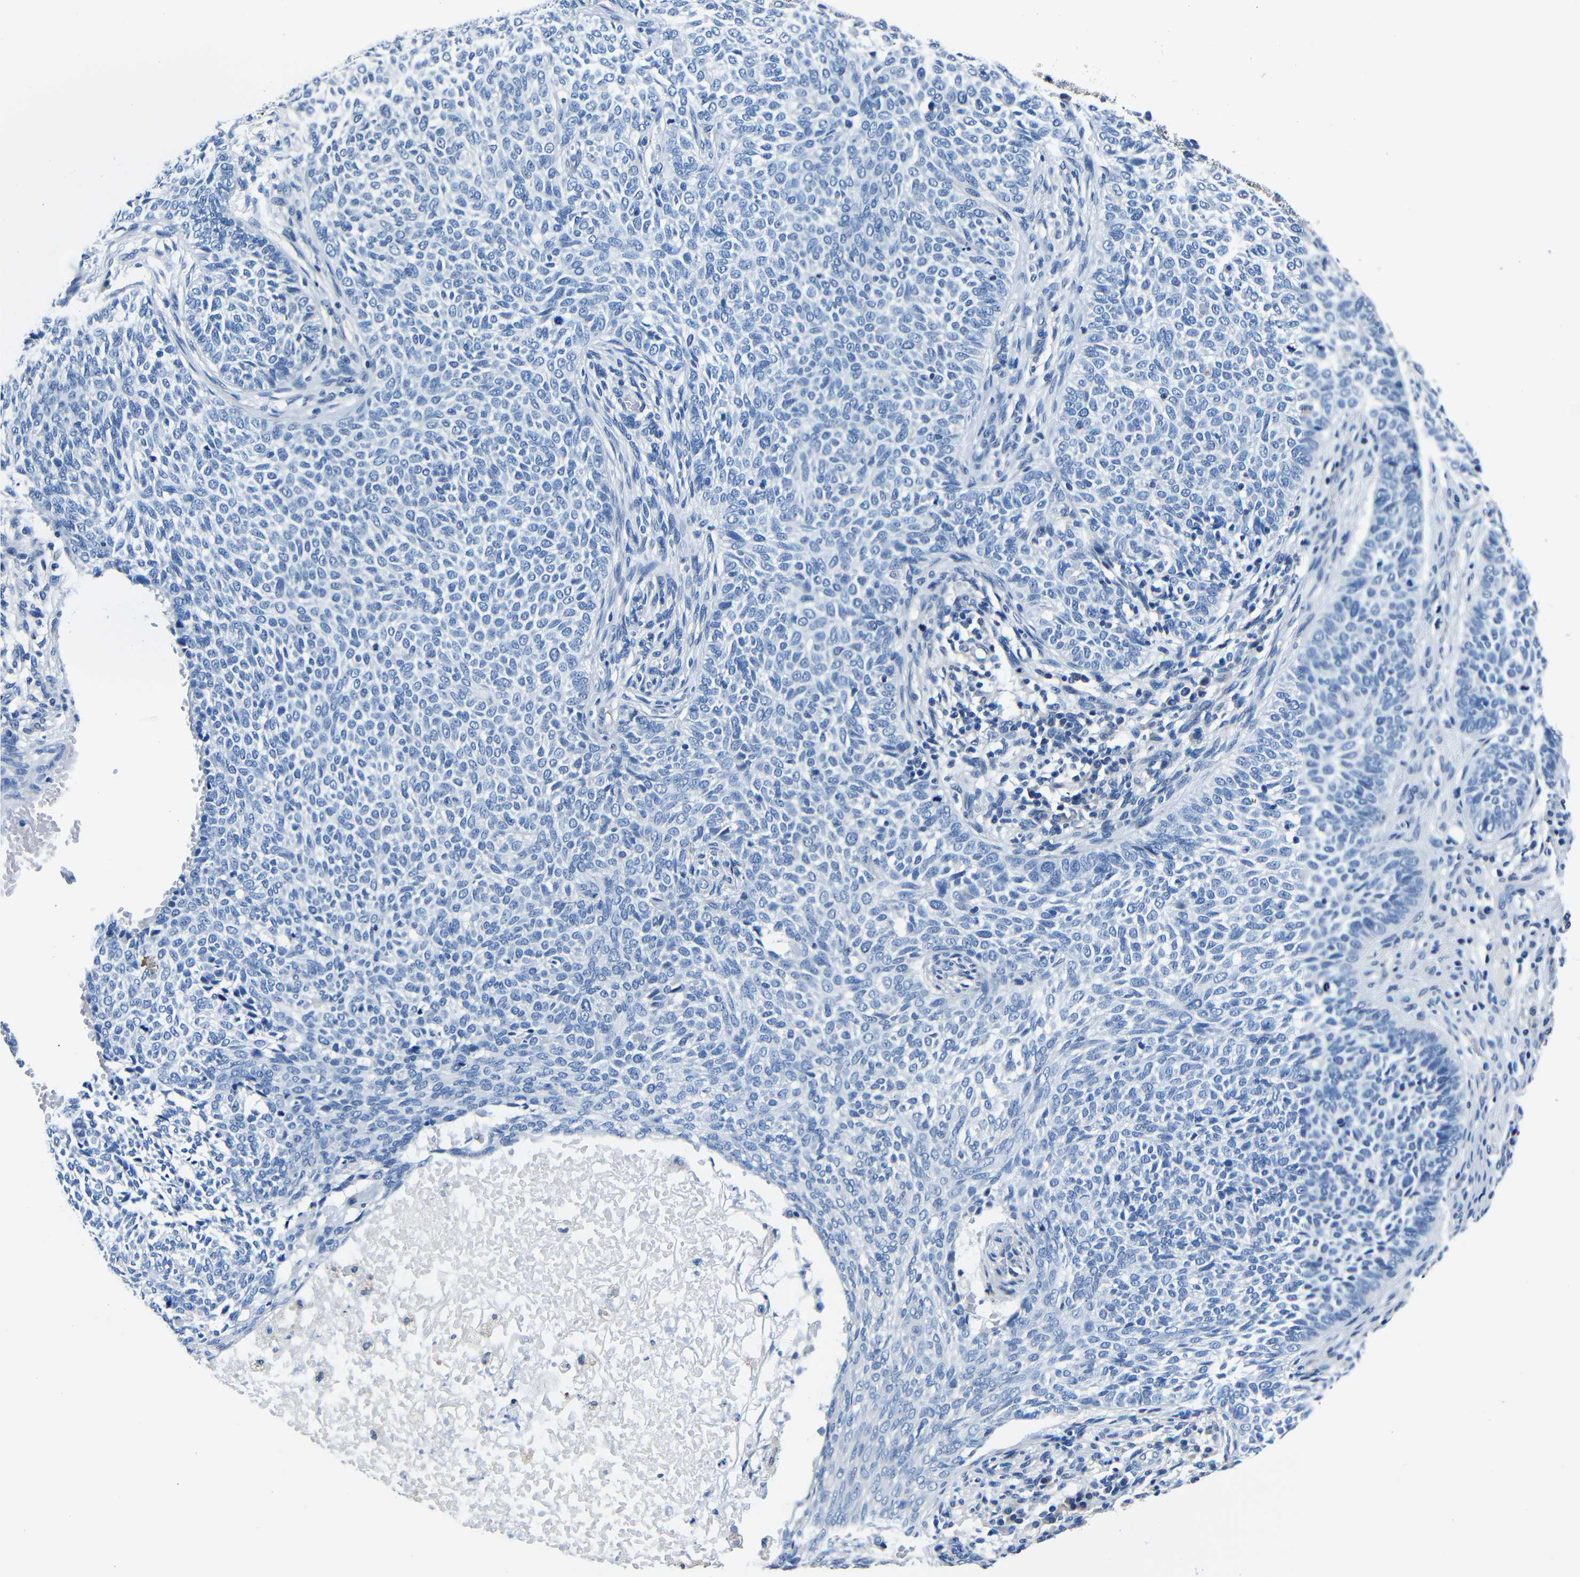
{"staining": {"intensity": "negative", "quantity": "none", "location": "none"}, "tissue": "skin cancer", "cell_type": "Tumor cells", "image_type": "cancer", "snomed": [{"axis": "morphology", "description": "Basal cell carcinoma"}, {"axis": "topography", "description": "Skin"}], "caption": "Skin basal cell carcinoma was stained to show a protein in brown. There is no significant staining in tumor cells.", "gene": "TNFAIP1", "patient": {"sex": "male", "age": 87}}